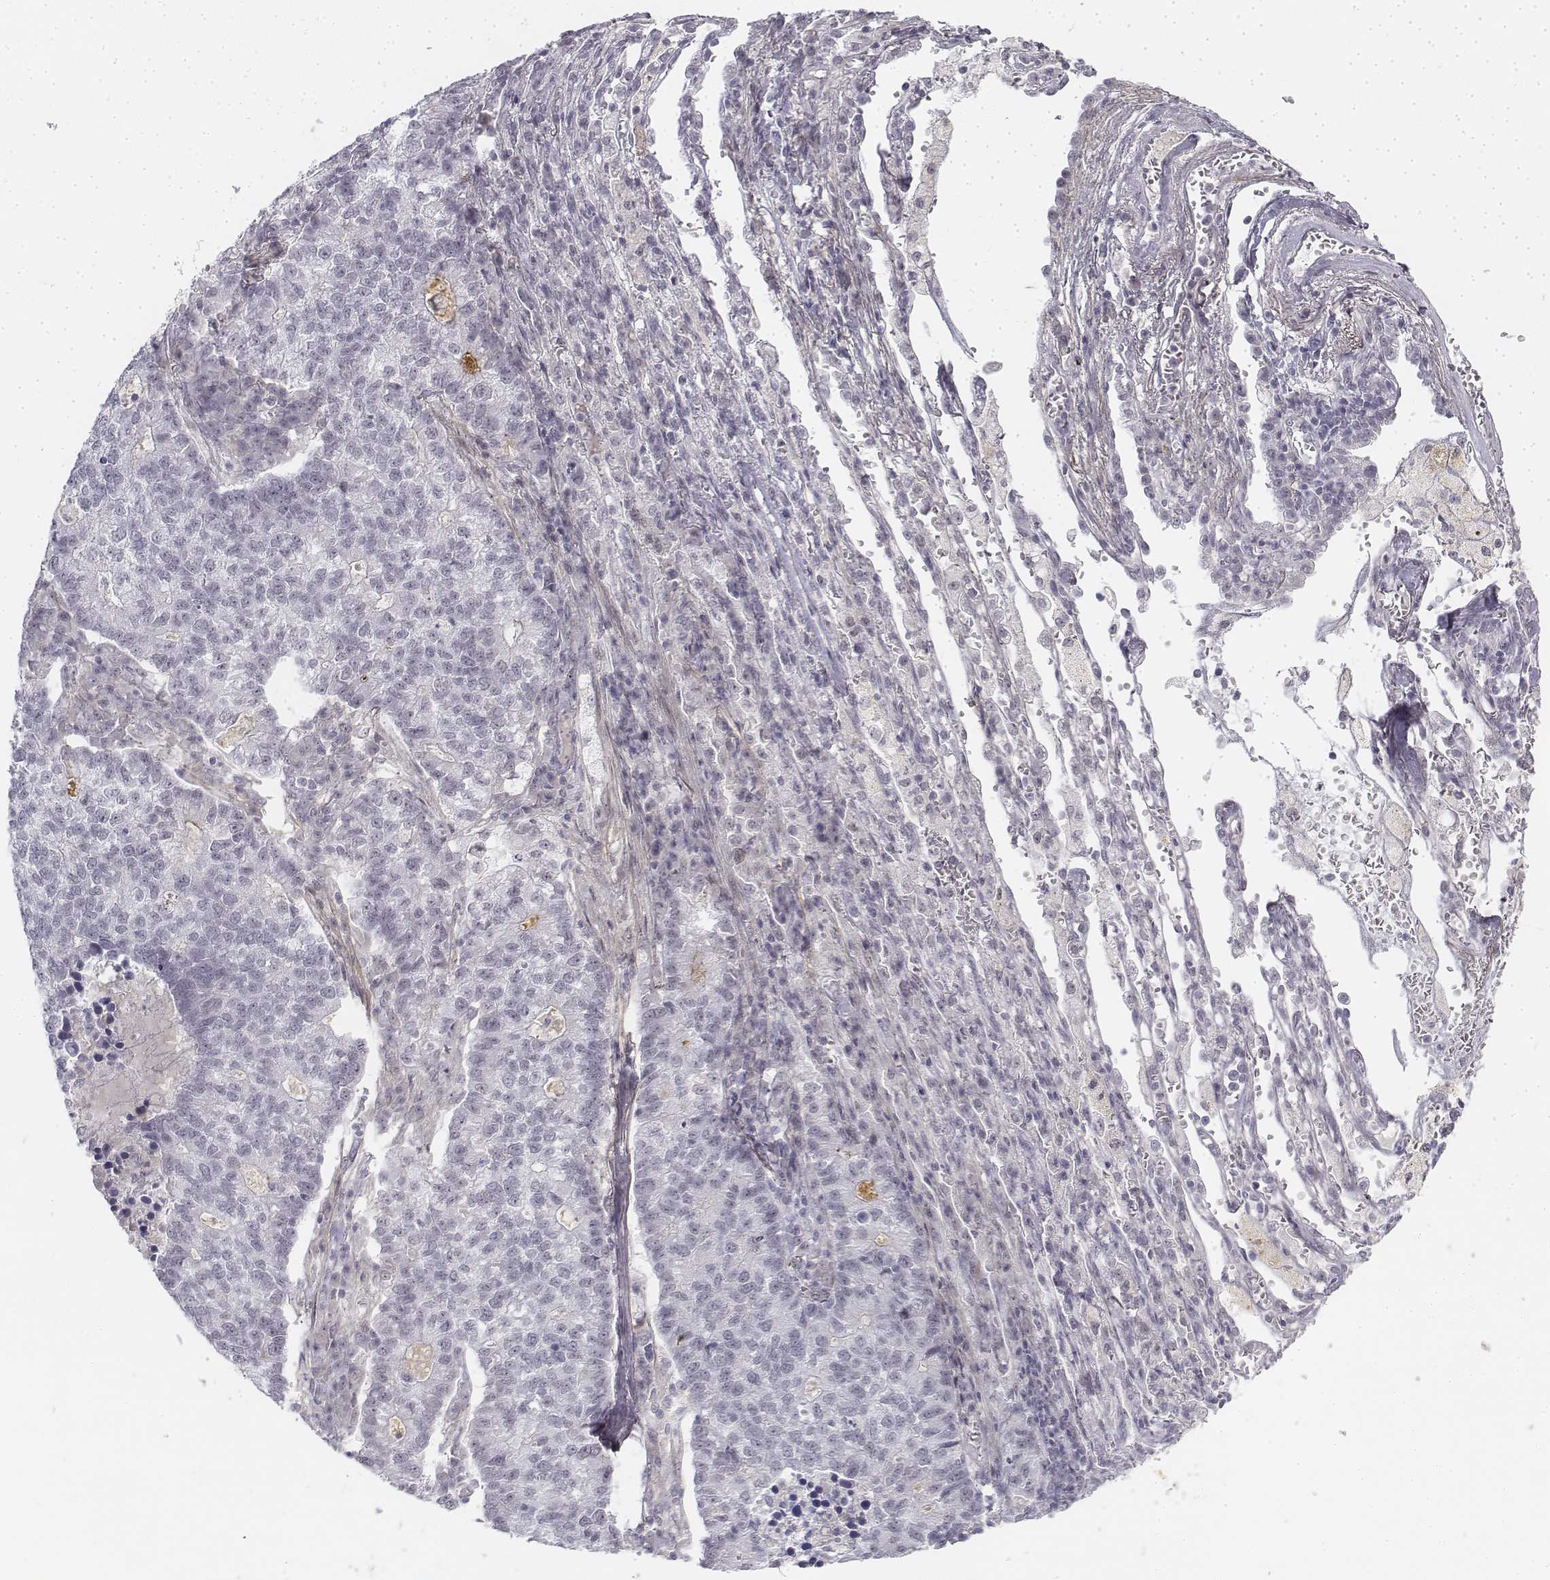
{"staining": {"intensity": "negative", "quantity": "none", "location": "none"}, "tissue": "lung cancer", "cell_type": "Tumor cells", "image_type": "cancer", "snomed": [{"axis": "morphology", "description": "Adenocarcinoma, NOS"}, {"axis": "topography", "description": "Lung"}], "caption": "IHC of human lung adenocarcinoma reveals no staining in tumor cells.", "gene": "KRT84", "patient": {"sex": "male", "age": 57}}